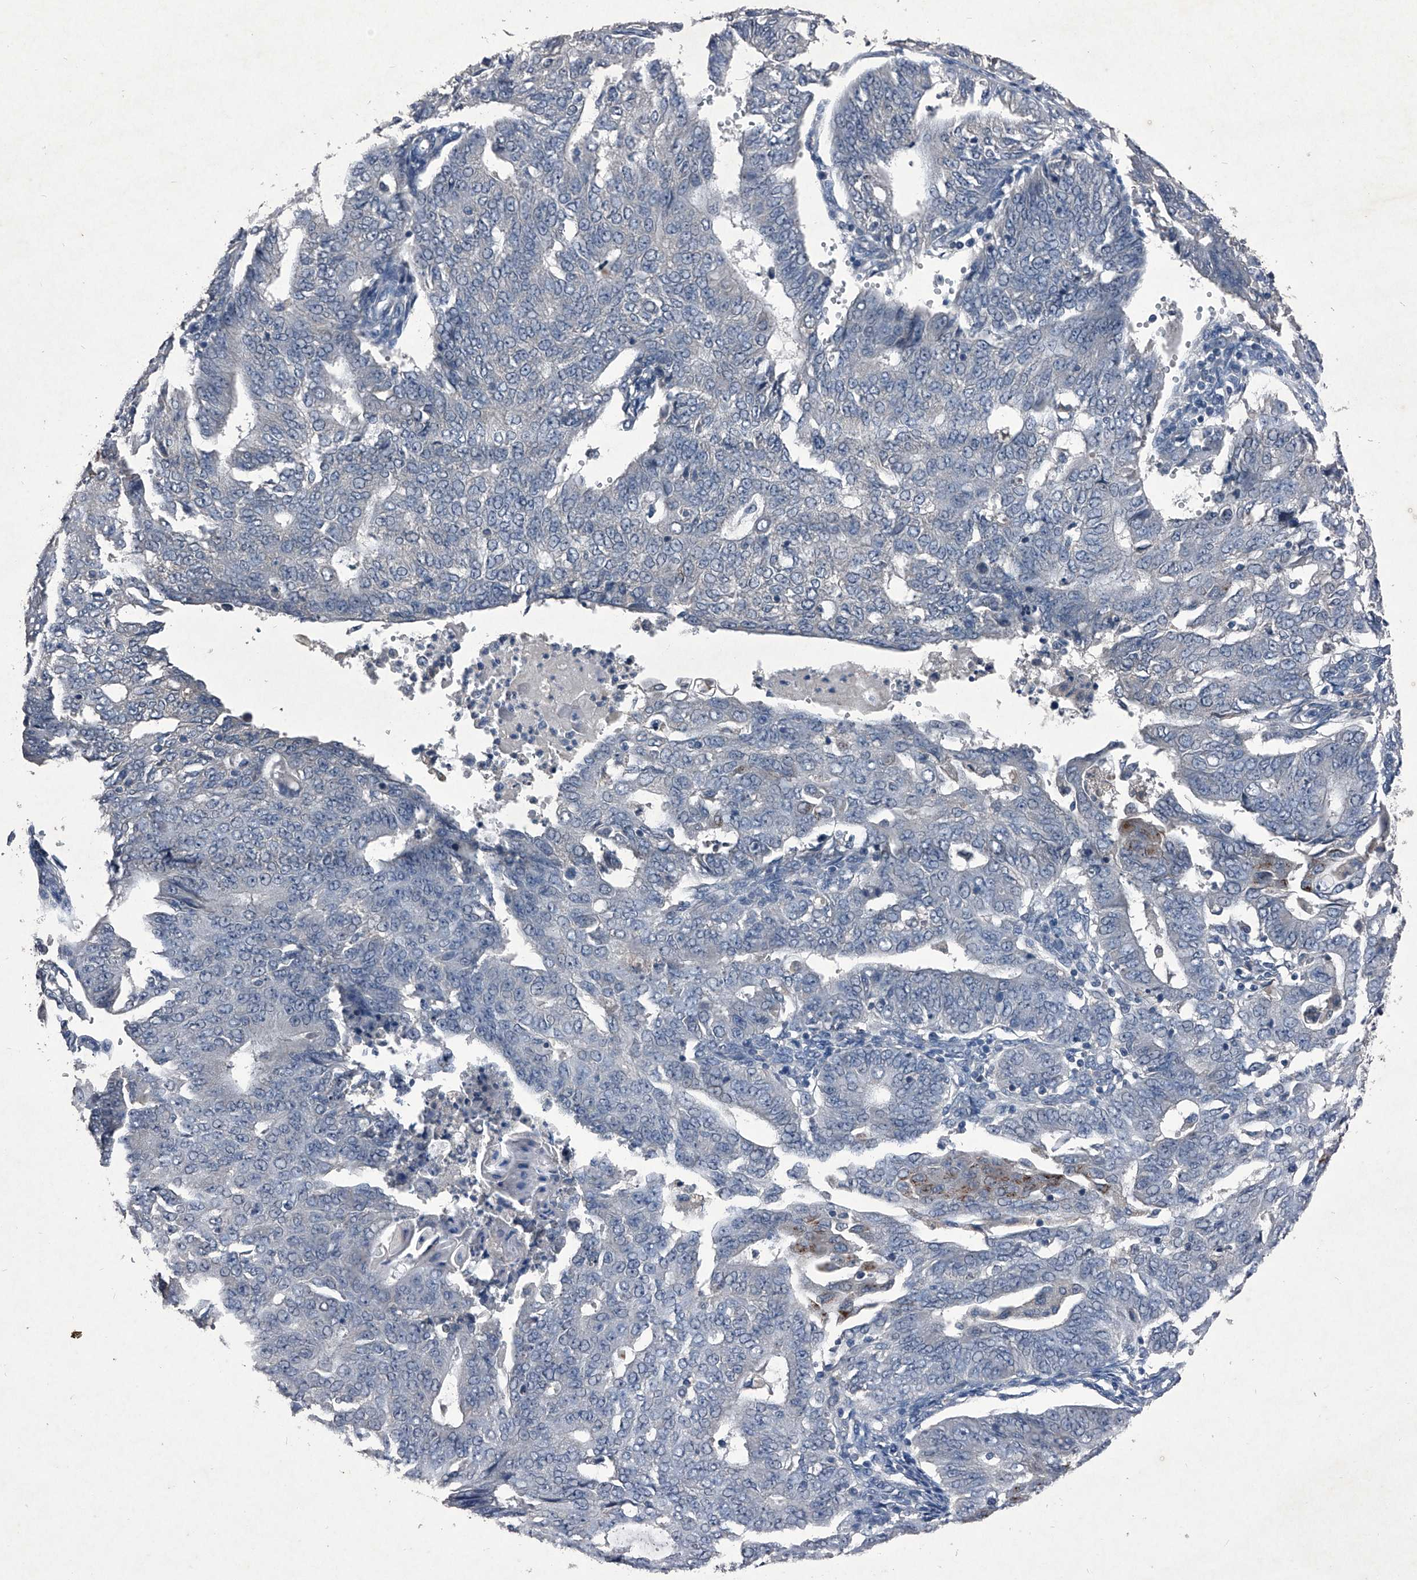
{"staining": {"intensity": "negative", "quantity": "none", "location": "none"}, "tissue": "endometrial cancer", "cell_type": "Tumor cells", "image_type": "cancer", "snomed": [{"axis": "morphology", "description": "Adenocarcinoma, NOS"}, {"axis": "topography", "description": "Endometrium"}], "caption": "Tumor cells are negative for protein expression in human adenocarcinoma (endometrial).", "gene": "MAPKAP1", "patient": {"sex": "female", "age": 32}}